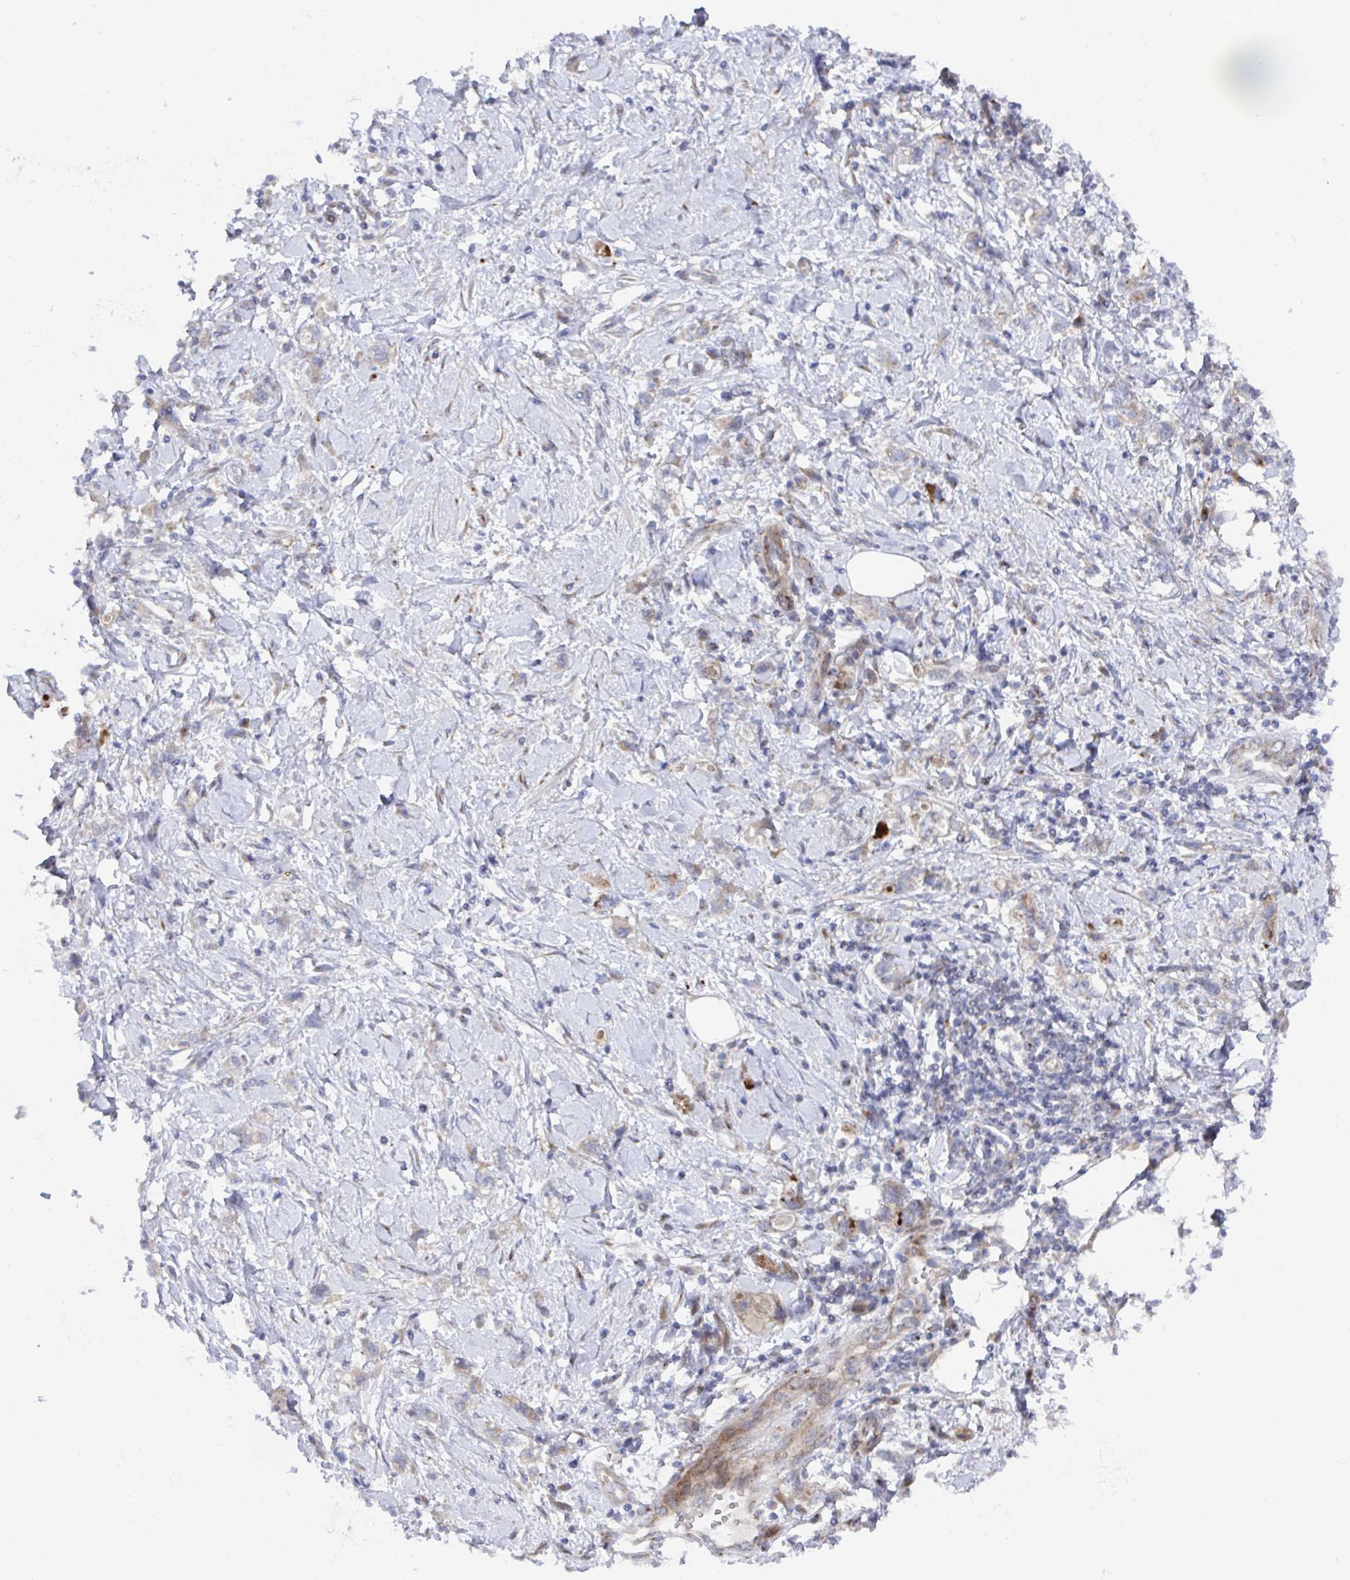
{"staining": {"intensity": "weak", "quantity": "<25%", "location": "cytoplasmic/membranous"}, "tissue": "stomach cancer", "cell_type": "Tumor cells", "image_type": "cancer", "snomed": [{"axis": "morphology", "description": "Adenocarcinoma, NOS"}, {"axis": "topography", "description": "Stomach"}], "caption": "Immunohistochemical staining of stomach adenocarcinoma exhibits no significant expression in tumor cells.", "gene": "FJX1", "patient": {"sex": "female", "age": 76}}